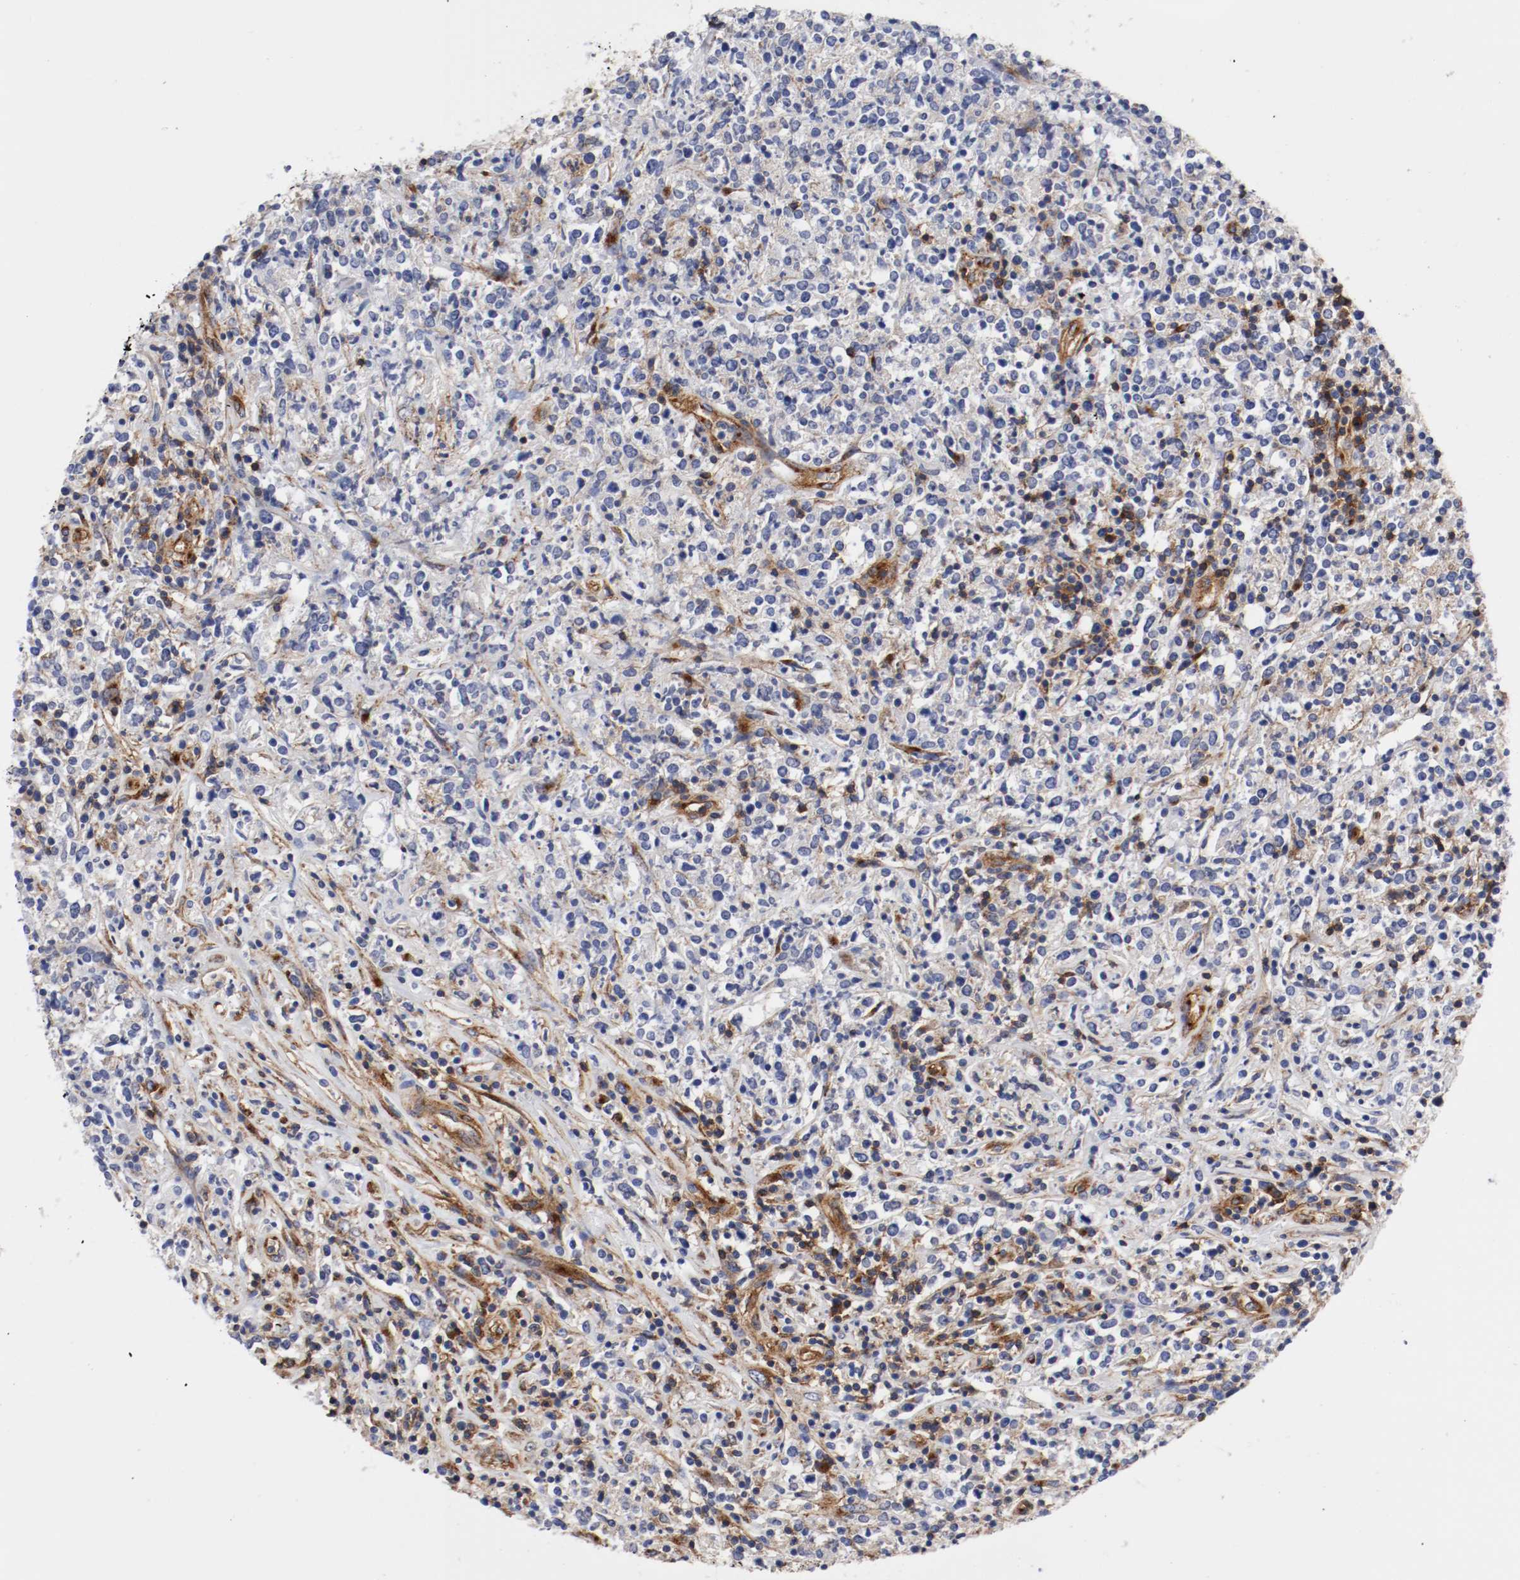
{"staining": {"intensity": "moderate", "quantity": "<25%", "location": "cytoplasmic/membranous"}, "tissue": "lymphoma", "cell_type": "Tumor cells", "image_type": "cancer", "snomed": [{"axis": "morphology", "description": "Malignant lymphoma, non-Hodgkin's type, High grade"}, {"axis": "topography", "description": "Lymph node"}], "caption": "Immunohistochemical staining of lymphoma displays moderate cytoplasmic/membranous protein expression in approximately <25% of tumor cells. The protein is shown in brown color, while the nuclei are stained blue.", "gene": "IFITM1", "patient": {"sex": "female", "age": 84}}